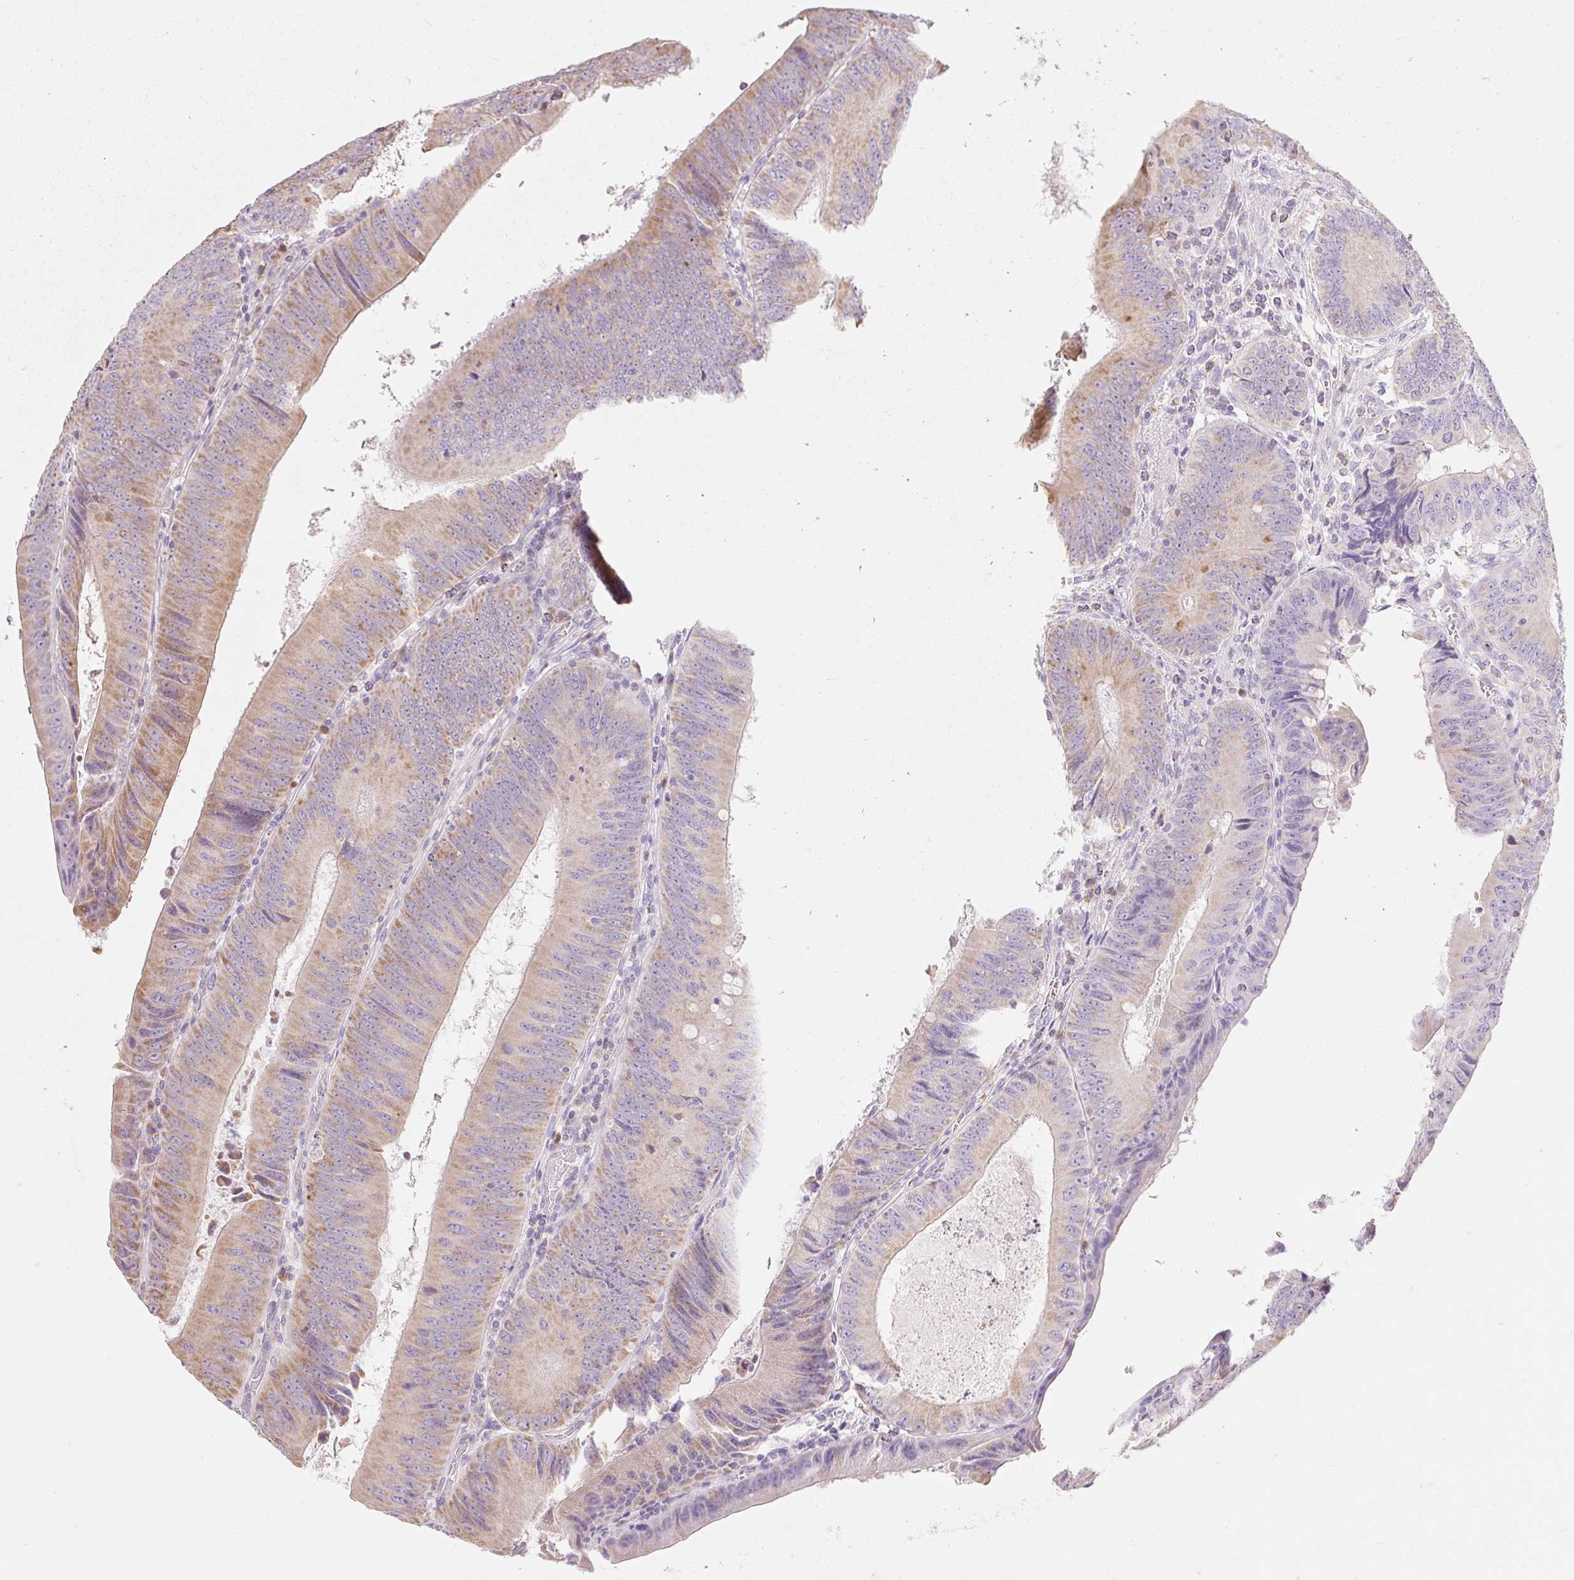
{"staining": {"intensity": "moderate", "quantity": ">75%", "location": "cytoplasmic/membranous"}, "tissue": "colorectal cancer", "cell_type": "Tumor cells", "image_type": "cancer", "snomed": [{"axis": "morphology", "description": "Adenocarcinoma, NOS"}, {"axis": "topography", "description": "Rectum"}], "caption": "Brown immunohistochemical staining in human colorectal cancer reveals moderate cytoplasmic/membranous positivity in approximately >75% of tumor cells.", "gene": "DHX35", "patient": {"sex": "female", "age": 72}}